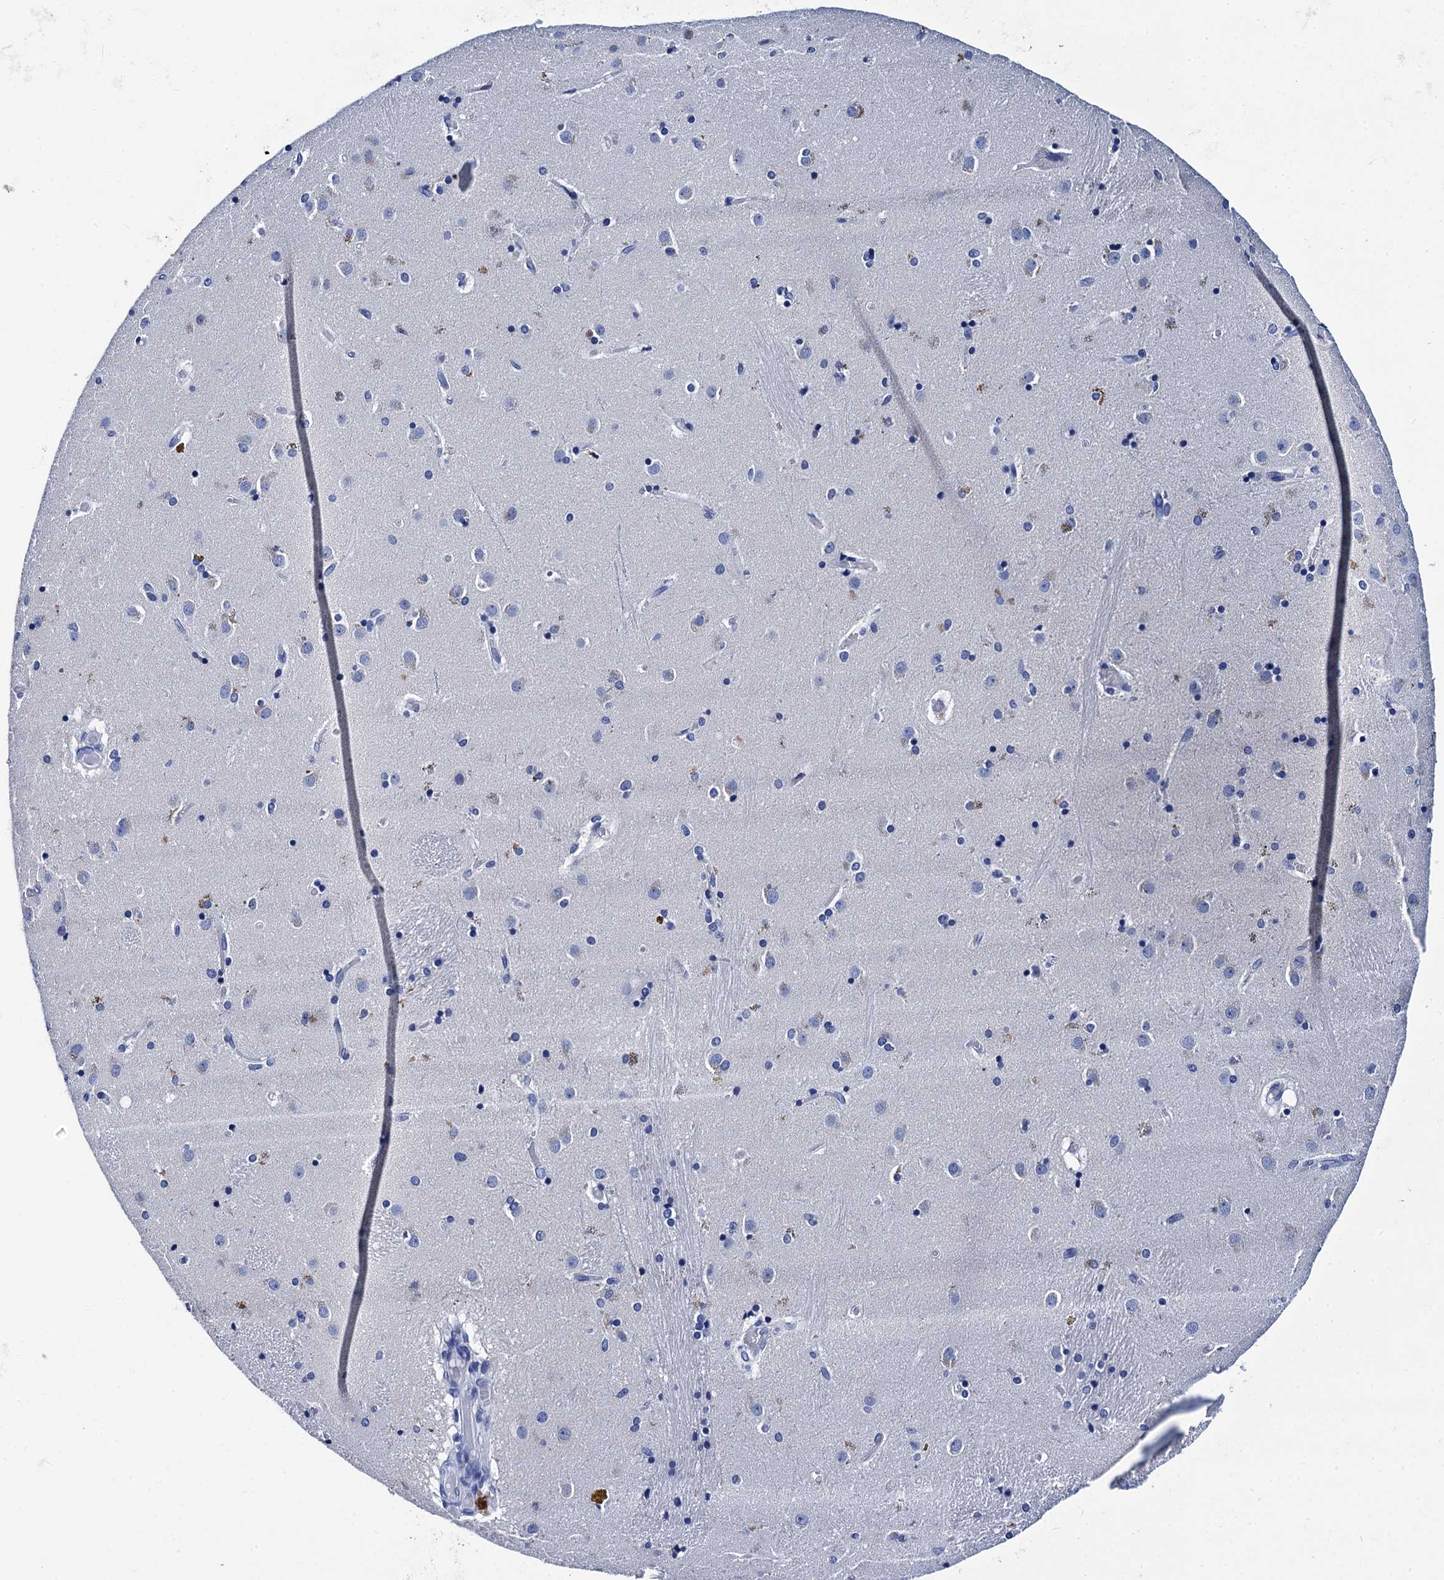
{"staining": {"intensity": "negative", "quantity": "none", "location": "none"}, "tissue": "caudate", "cell_type": "Glial cells", "image_type": "normal", "snomed": [{"axis": "morphology", "description": "Normal tissue, NOS"}, {"axis": "topography", "description": "Lateral ventricle wall"}], "caption": "Immunohistochemistry (IHC) of unremarkable human caudate demonstrates no staining in glial cells.", "gene": "MYBPC3", "patient": {"sex": "male", "age": 70}}